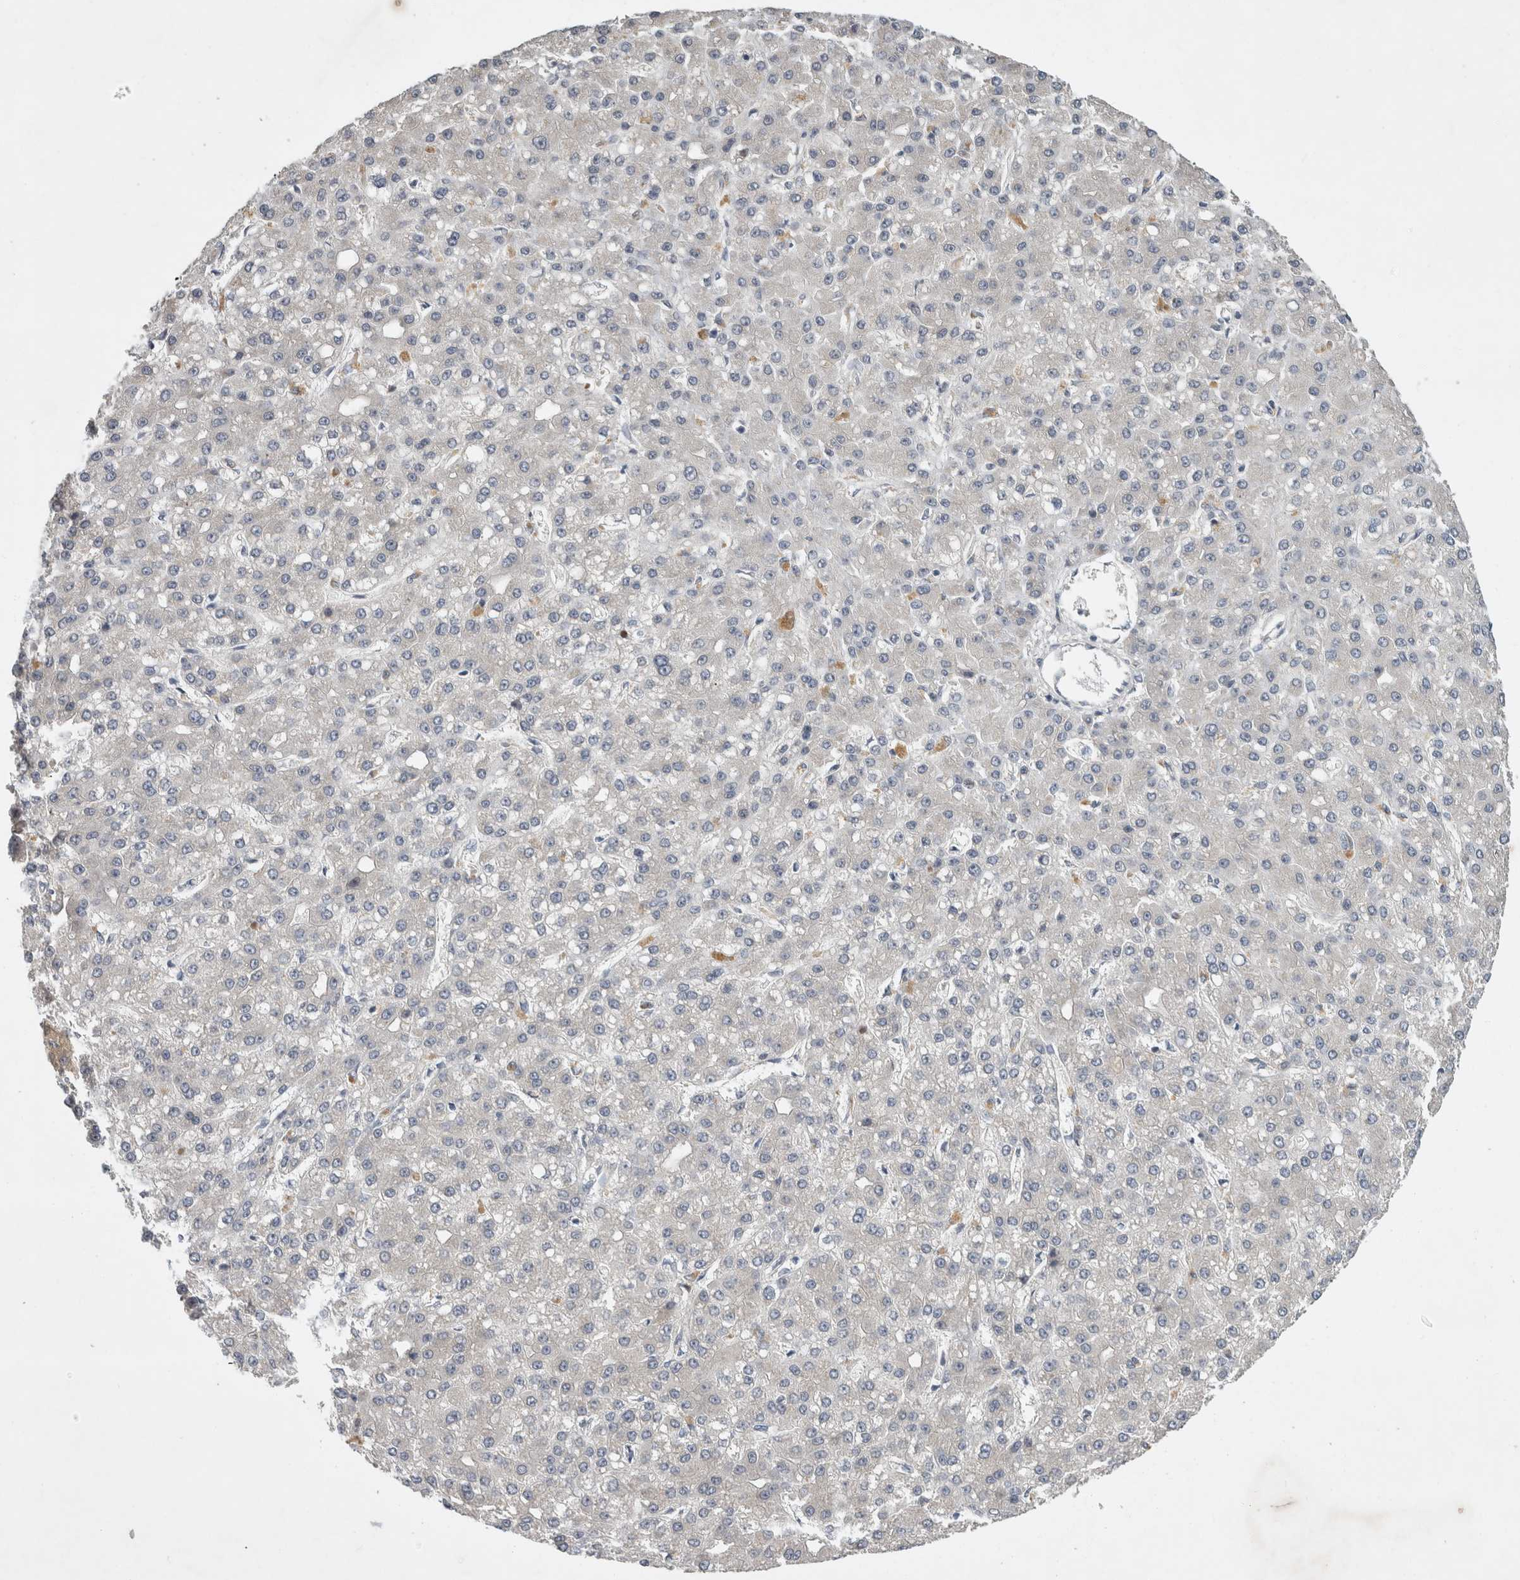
{"staining": {"intensity": "negative", "quantity": "none", "location": "none"}, "tissue": "liver cancer", "cell_type": "Tumor cells", "image_type": "cancer", "snomed": [{"axis": "morphology", "description": "Carcinoma, Hepatocellular, NOS"}, {"axis": "topography", "description": "Liver"}], "caption": "Tumor cells show no significant protein staining in liver cancer.", "gene": "AASDHPPT", "patient": {"sex": "male", "age": 67}}